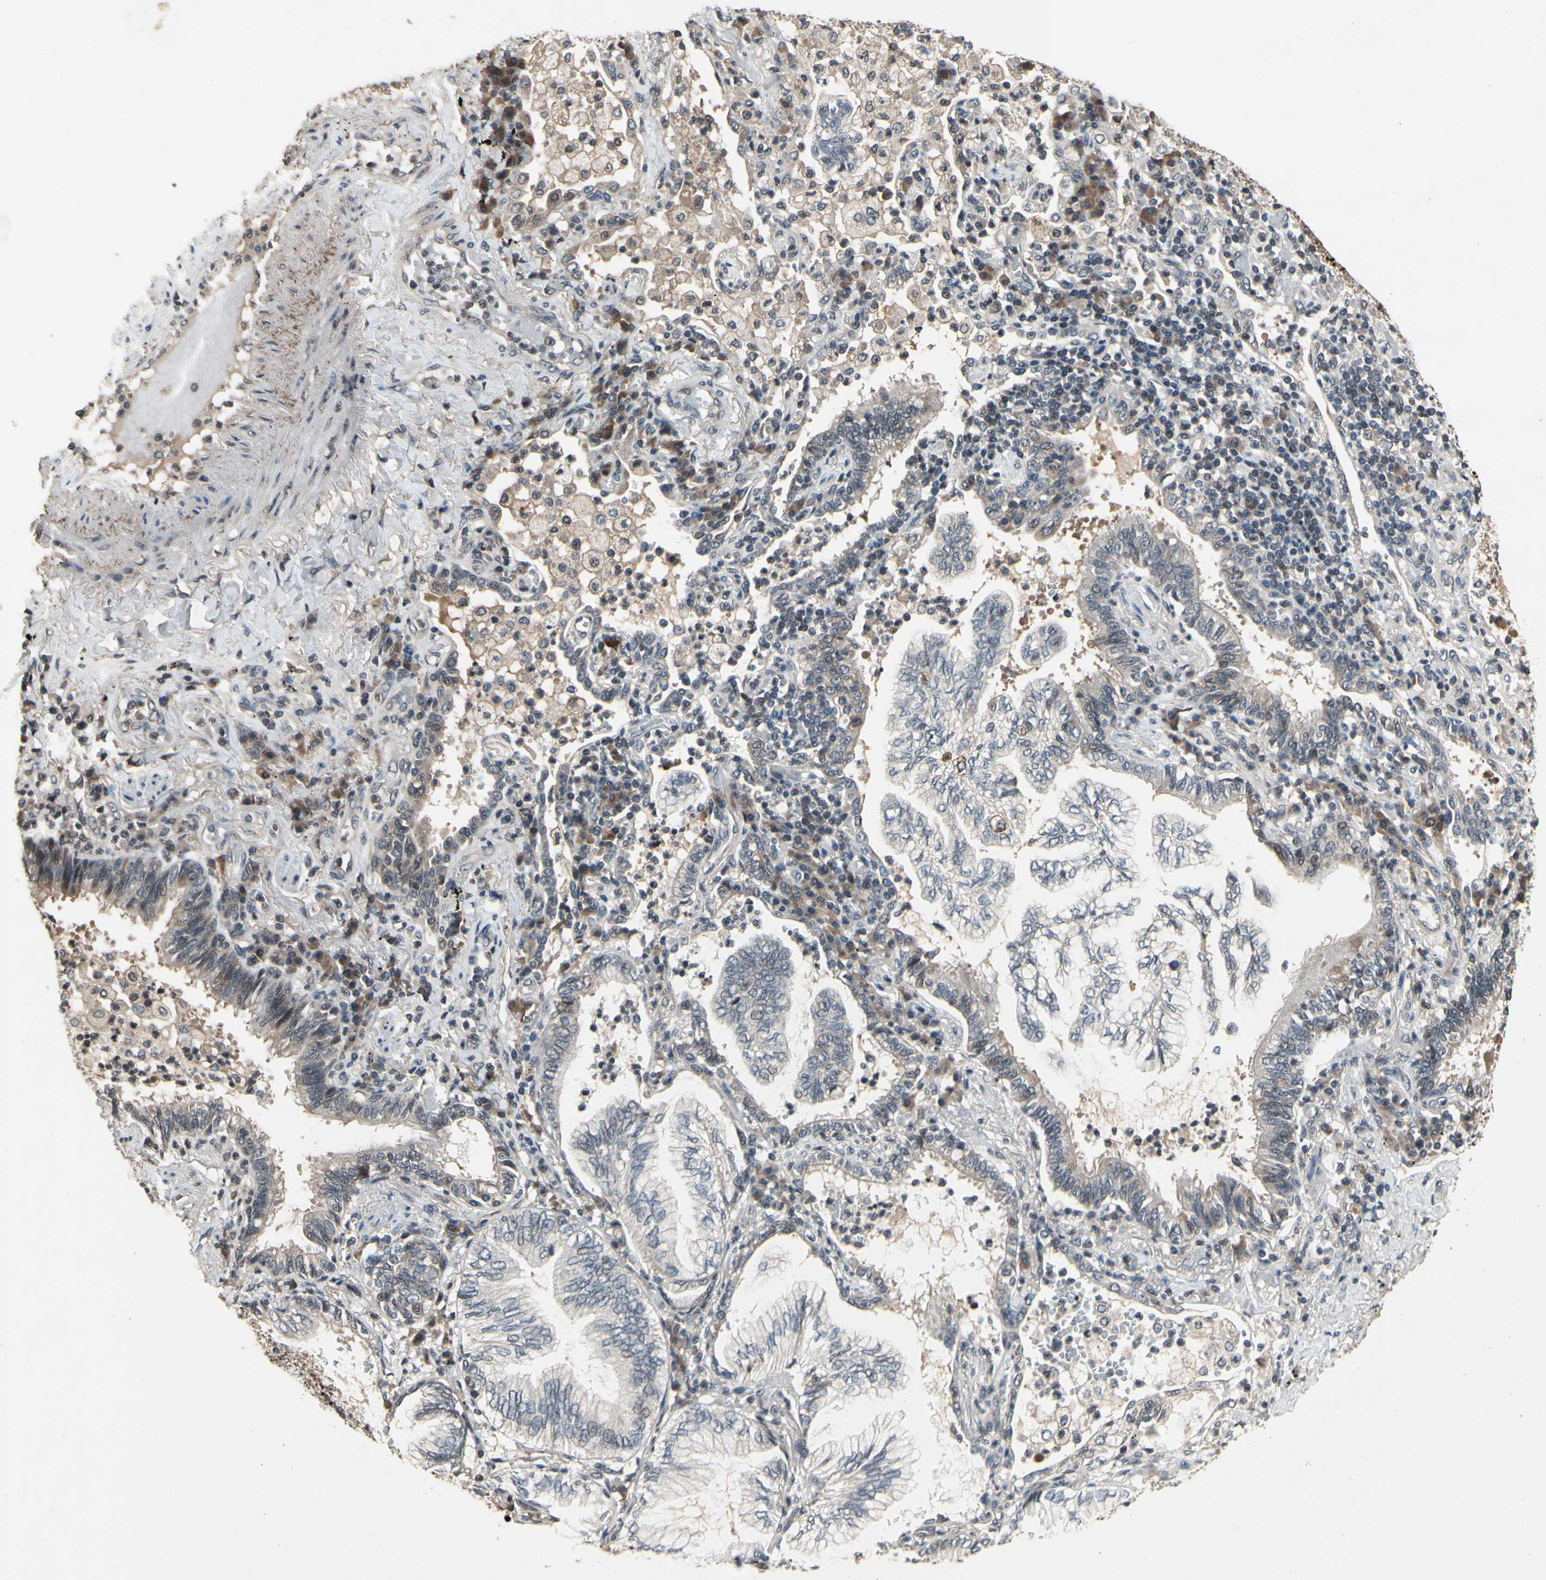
{"staining": {"intensity": "moderate", "quantity": "<25%", "location": "cytoplasmic/membranous,nuclear"}, "tissue": "lung cancer", "cell_type": "Tumor cells", "image_type": "cancer", "snomed": [{"axis": "morphology", "description": "Normal tissue, NOS"}, {"axis": "morphology", "description": "Adenocarcinoma, NOS"}, {"axis": "topography", "description": "Bronchus"}, {"axis": "topography", "description": "Lung"}], "caption": "Protein staining shows moderate cytoplasmic/membranous and nuclear positivity in approximately <25% of tumor cells in lung cancer.", "gene": "DPY19L3", "patient": {"sex": "female", "age": 70}}